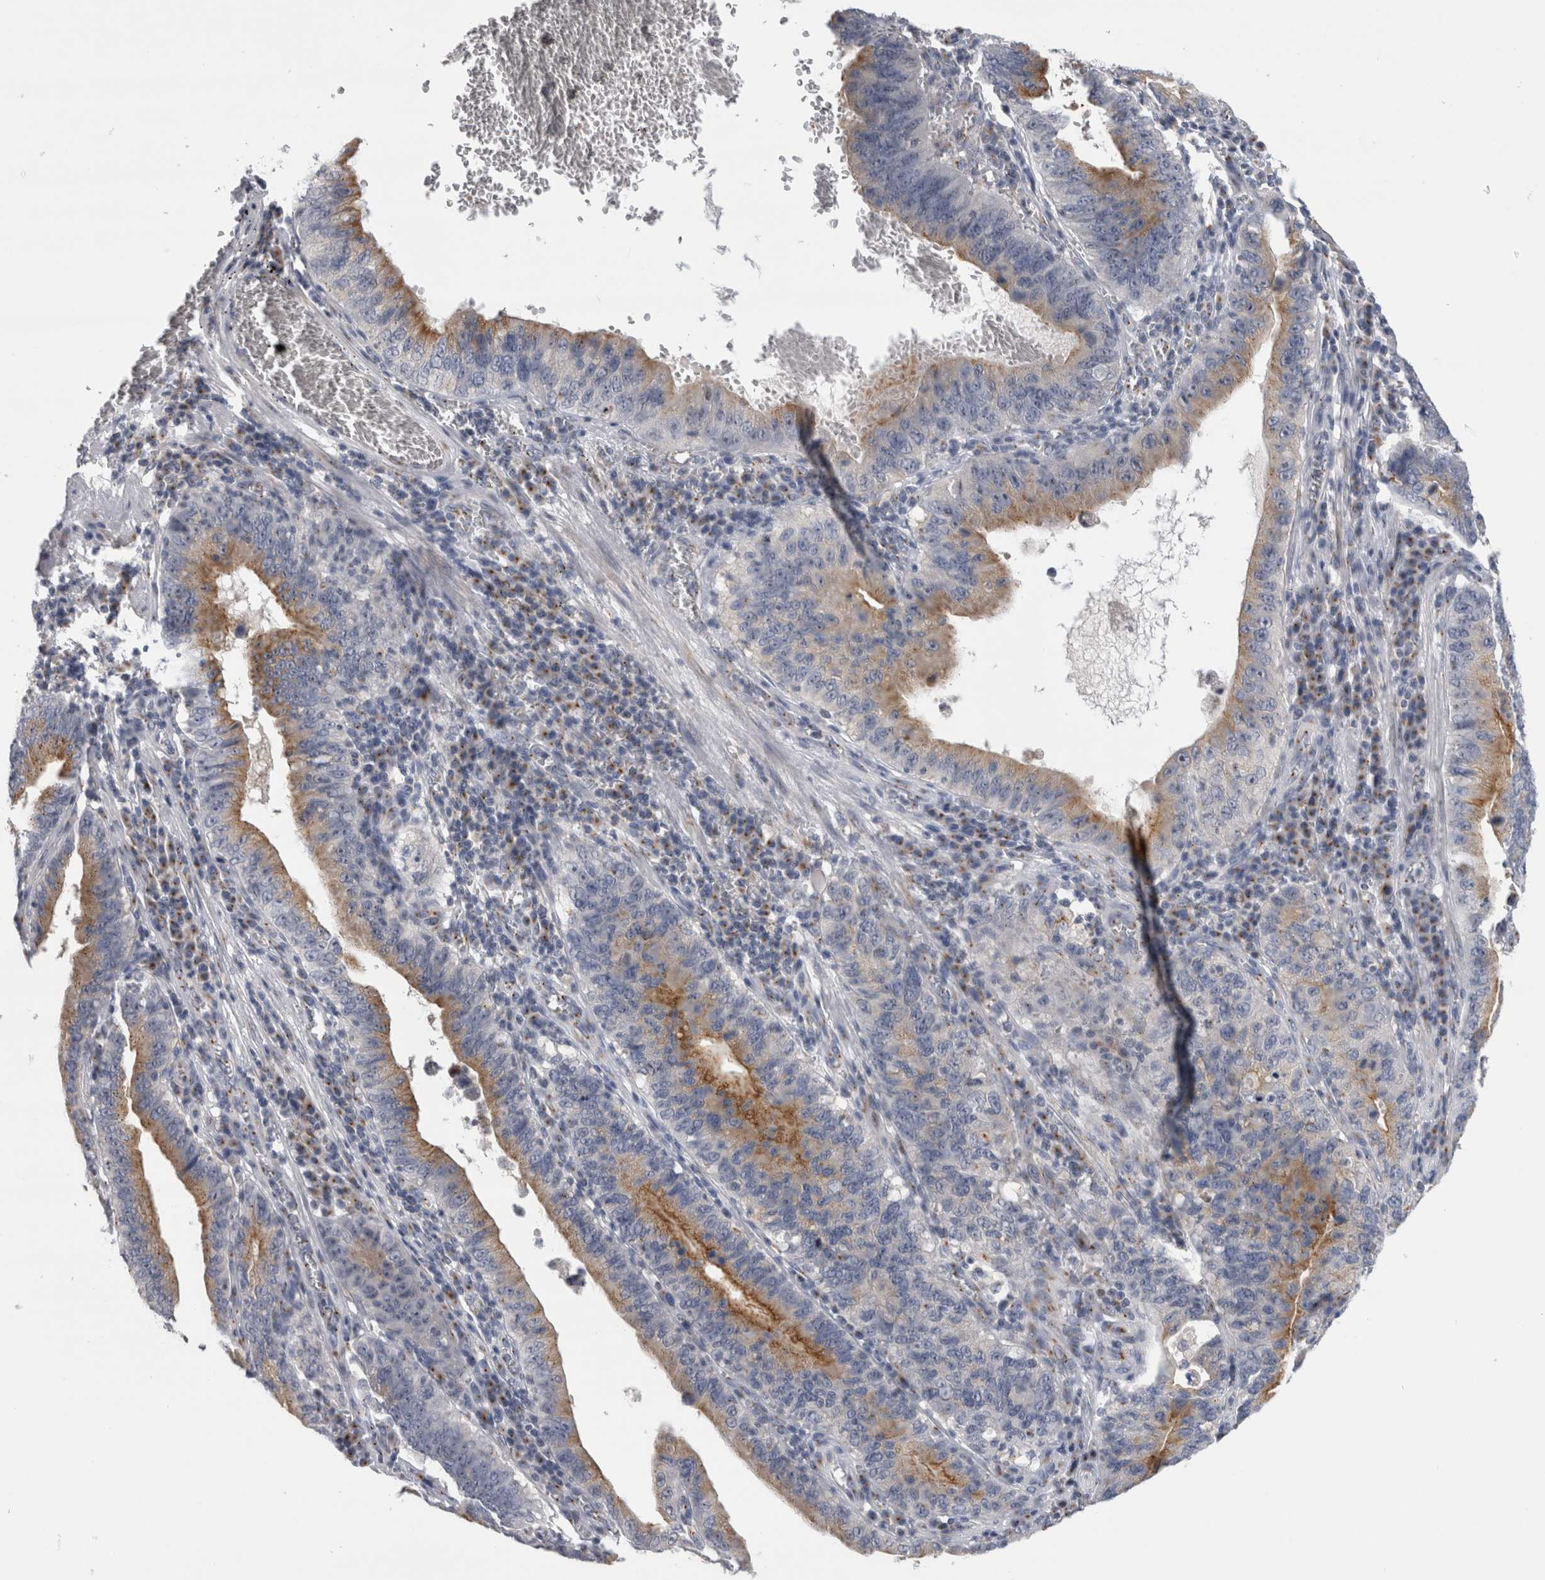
{"staining": {"intensity": "moderate", "quantity": ">75%", "location": "cytoplasmic/membranous"}, "tissue": "stomach cancer", "cell_type": "Tumor cells", "image_type": "cancer", "snomed": [{"axis": "morphology", "description": "Adenocarcinoma, NOS"}, {"axis": "topography", "description": "Stomach"}, {"axis": "topography", "description": "Gastric cardia"}], "caption": "Stomach cancer was stained to show a protein in brown. There is medium levels of moderate cytoplasmic/membranous positivity in about >75% of tumor cells.", "gene": "AKAP9", "patient": {"sex": "male", "age": 59}}